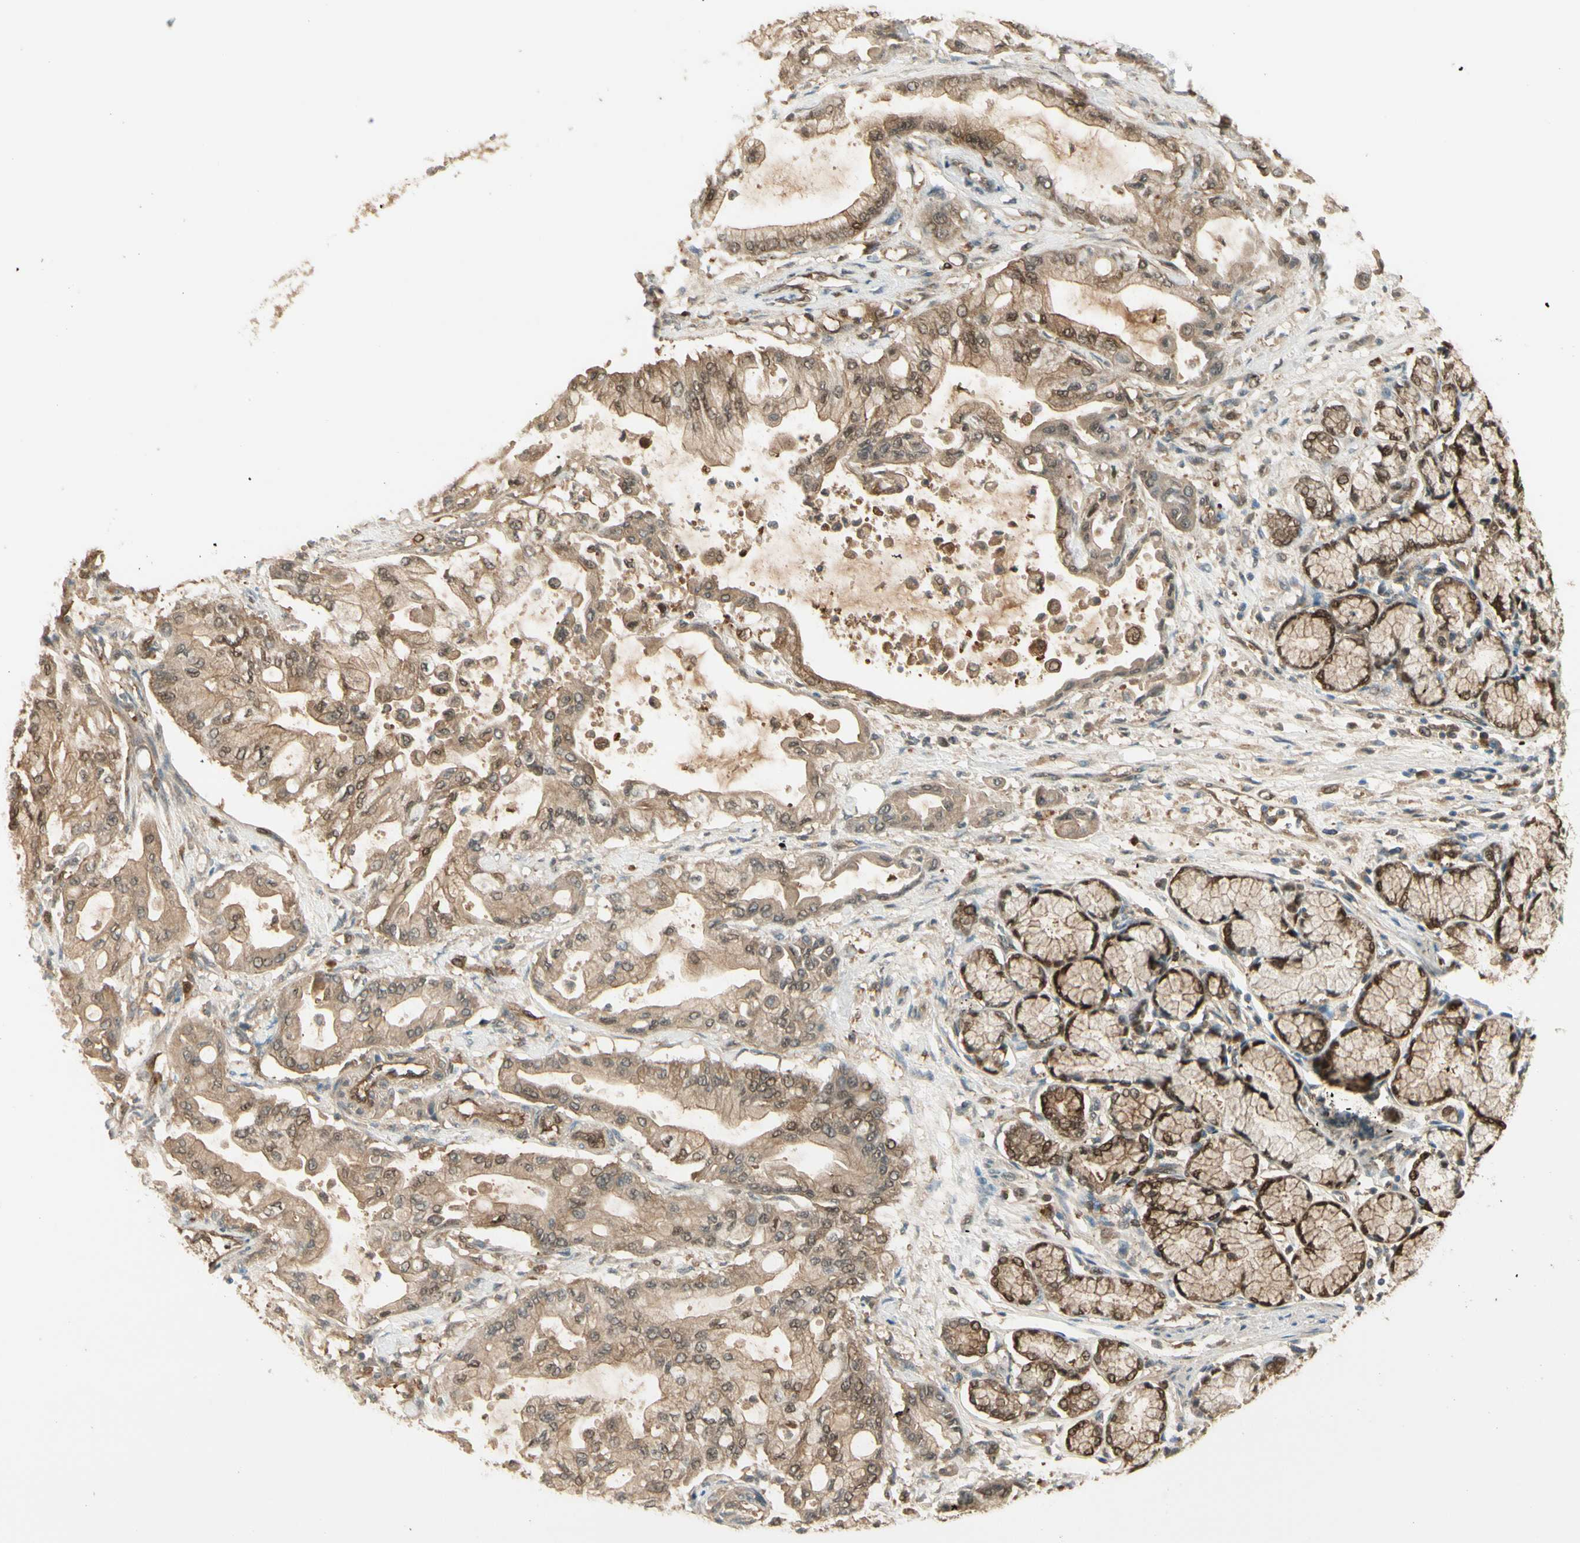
{"staining": {"intensity": "moderate", "quantity": ">75%", "location": "cytoplasmic/membranous,nuclear"}, "tissue": "pancreatic cancer", "cell_type": "Tumor cells", "image_type": "cancer", "snomed": [{"axis": "morphology", "description": "Adenocarcinoma, NOS"}, {"axis": "morphology", "description": "Adenocarcinoma, metastatic, NOS"}, {"axis": "topography", "description": "Lymph node"}, {"axis": "topography", "description": "Pancreas"}, {"axis": "topography", "description": "Duodenum"}], "caption": "Immunohistochemistry staining of metastatic adenocarcinoma (pancreatic), which demonstrates medium levels of moderate cytoplasmic/membranous and nuclear expression in about >75% of tumor cells indicating moderate cytoplasmic/membranous and nuclear protein expression. The staining was performed using DAB (3,3'-diaminobenzidine) (brown) for protein detection and nuclei were counterstained in hematoxylin (blue).", "gene": "SERPINB6", "patient": {"sex": "female", "age": 64}}